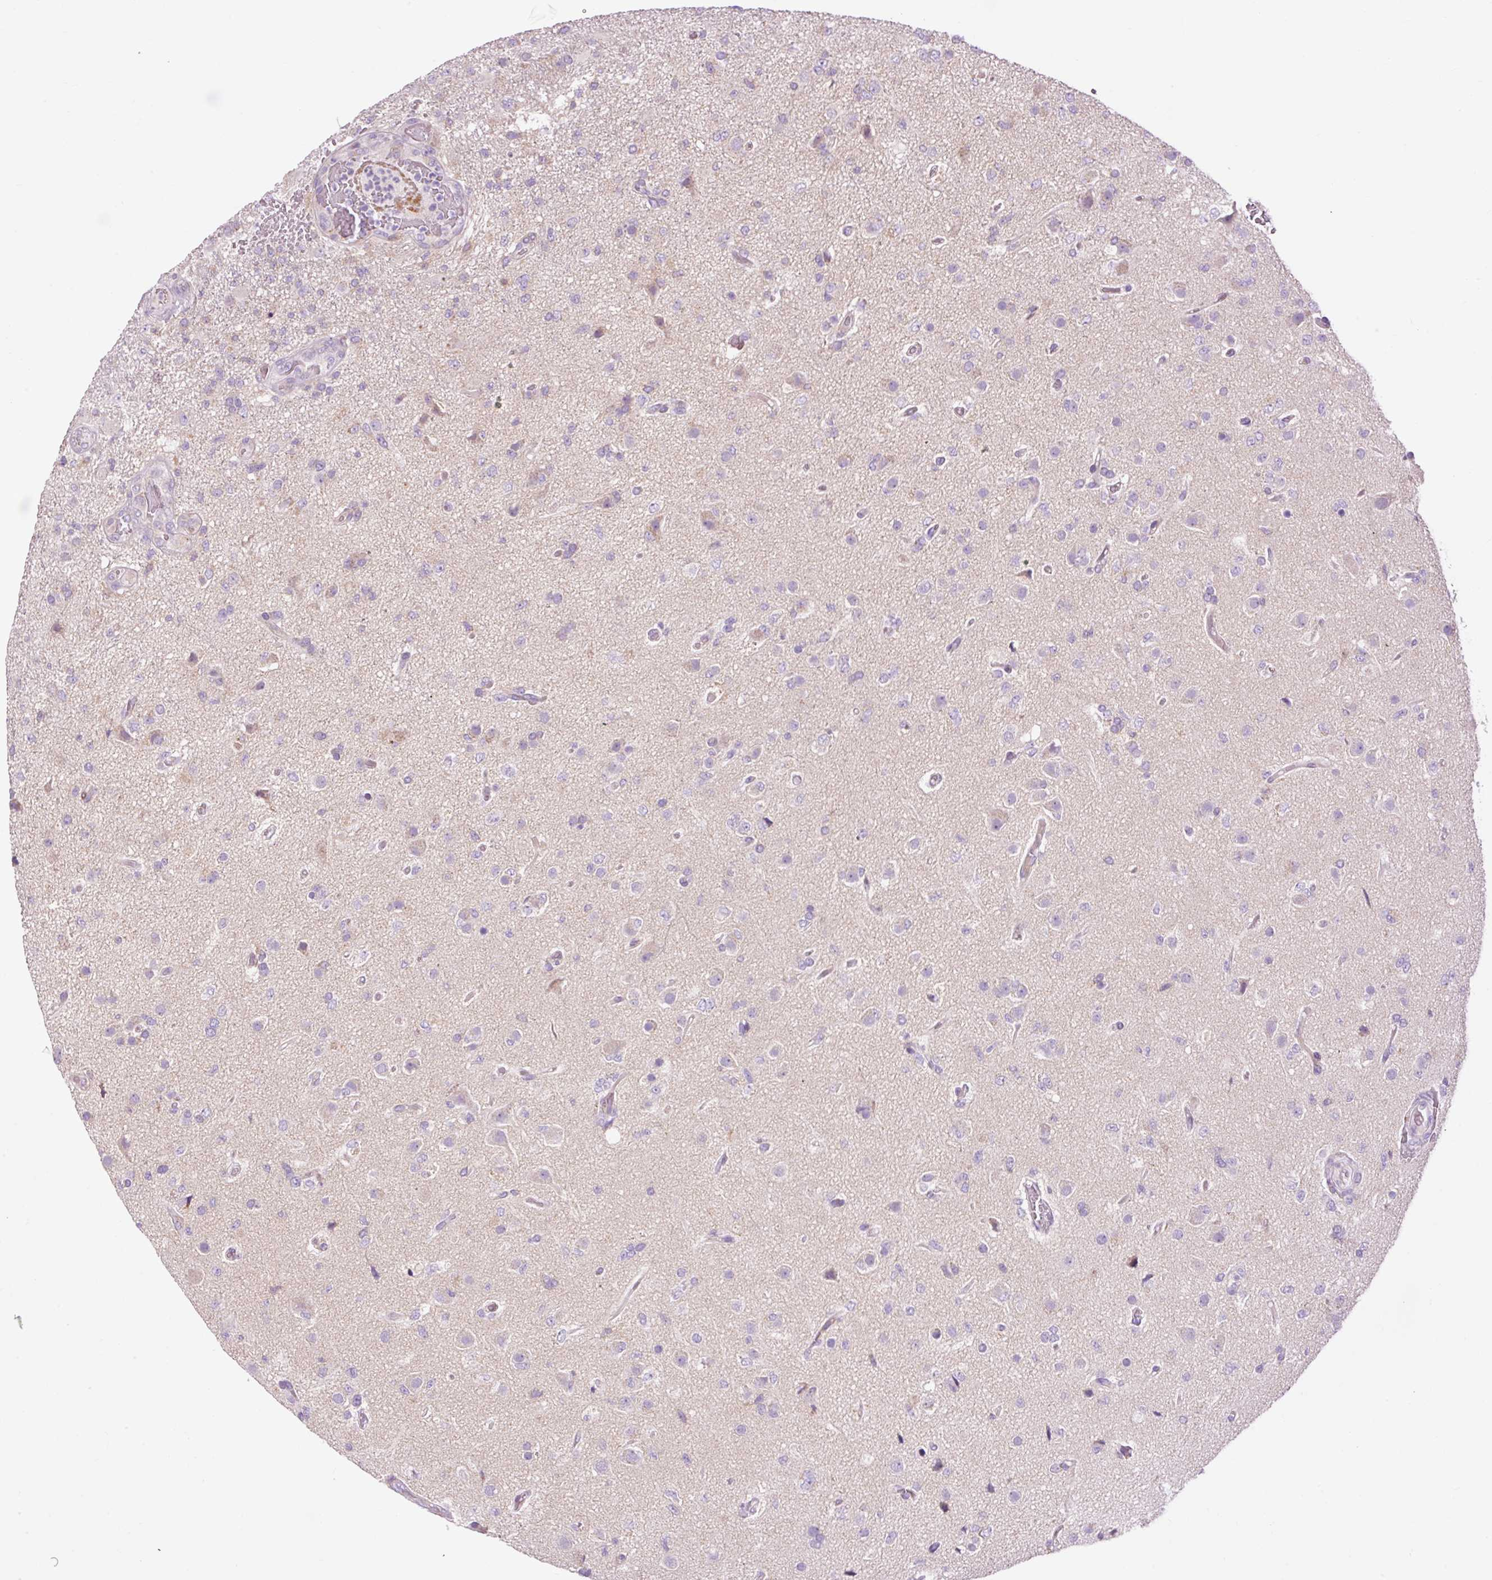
{"staining": {"intensity": "negative", "quantity": "none", "location": "none"}, "tissue": "glioma", "cell_type": "Tumor cells", "image_type": "cancer", "snomed": [{"axis": "morphology", "description": "Glioma, malignant, High grade"}, {"axis": "topography", "description": "Brain"}], "caption": "A high-resolution photomicrograph shows immunohistochemistry (IHC) staining of malignant high-grade glioma, which displays no significant staining in tumor cells.", "gene": "CD83", "patient": {"sex": "female", "age": 74}}